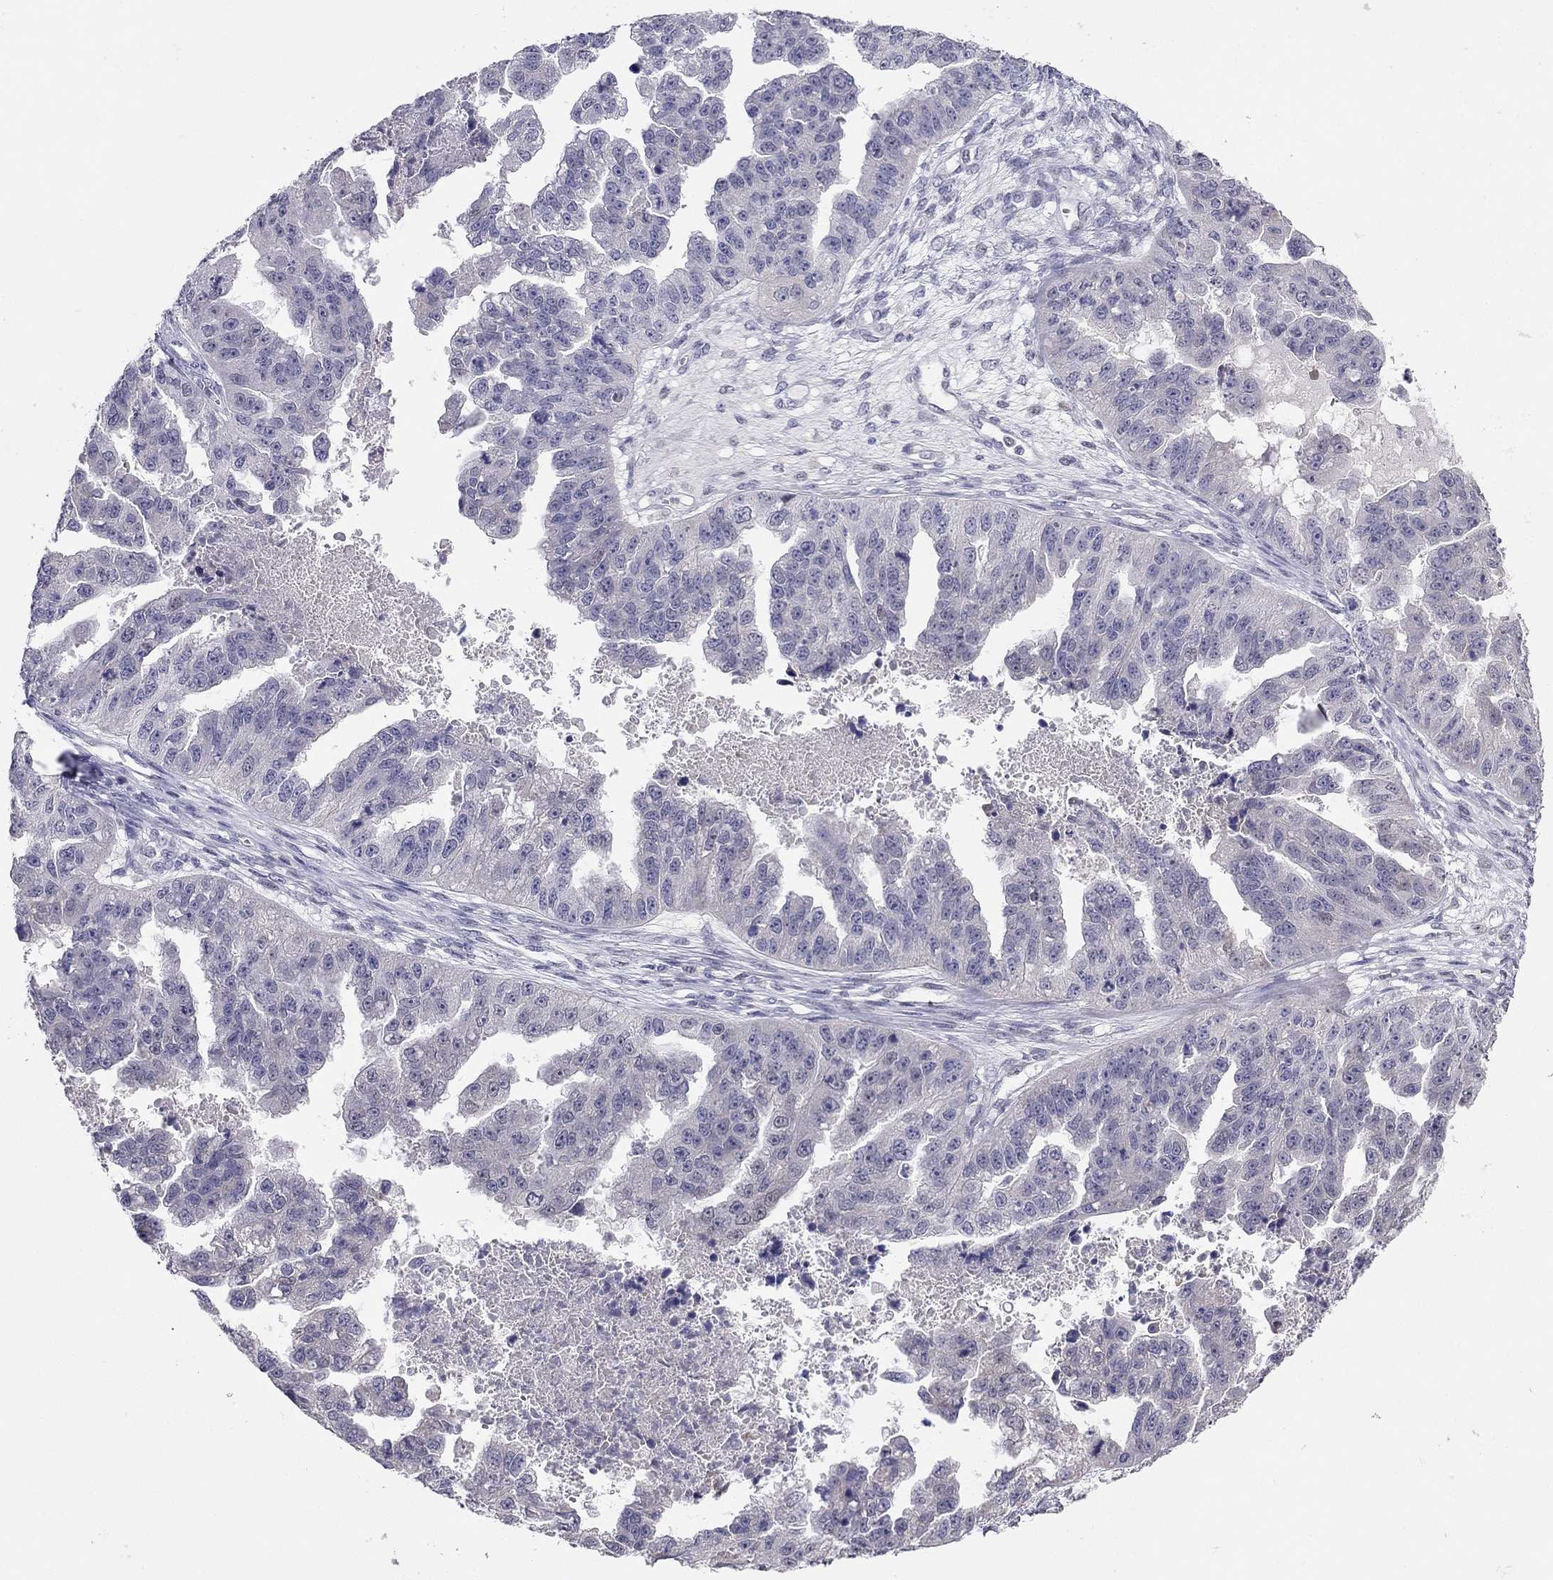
{"staining": {"intensity": "negative", "quantity": "none", "location": "none"}, "tissue": "ovarian cancer", "cell_type": "Tumor cells", "image_type": "cancer", "snomed": [{"axis": "morphology", "description": "Cystadenocarcinoma, serous, NOS"}, {"axis": "topography", "description": "Ovary"}], "caption": "DAB (3,3'-diaminobenzidine) immunohistochemical staining of ovarian serous cystadenocarcinoma displays no significant staining in tumor cells. (DAB immunohistochemistry (IHC), high magnification).", "gene": "LRRC39", "patient": {"sex": "female", "age": 58}}